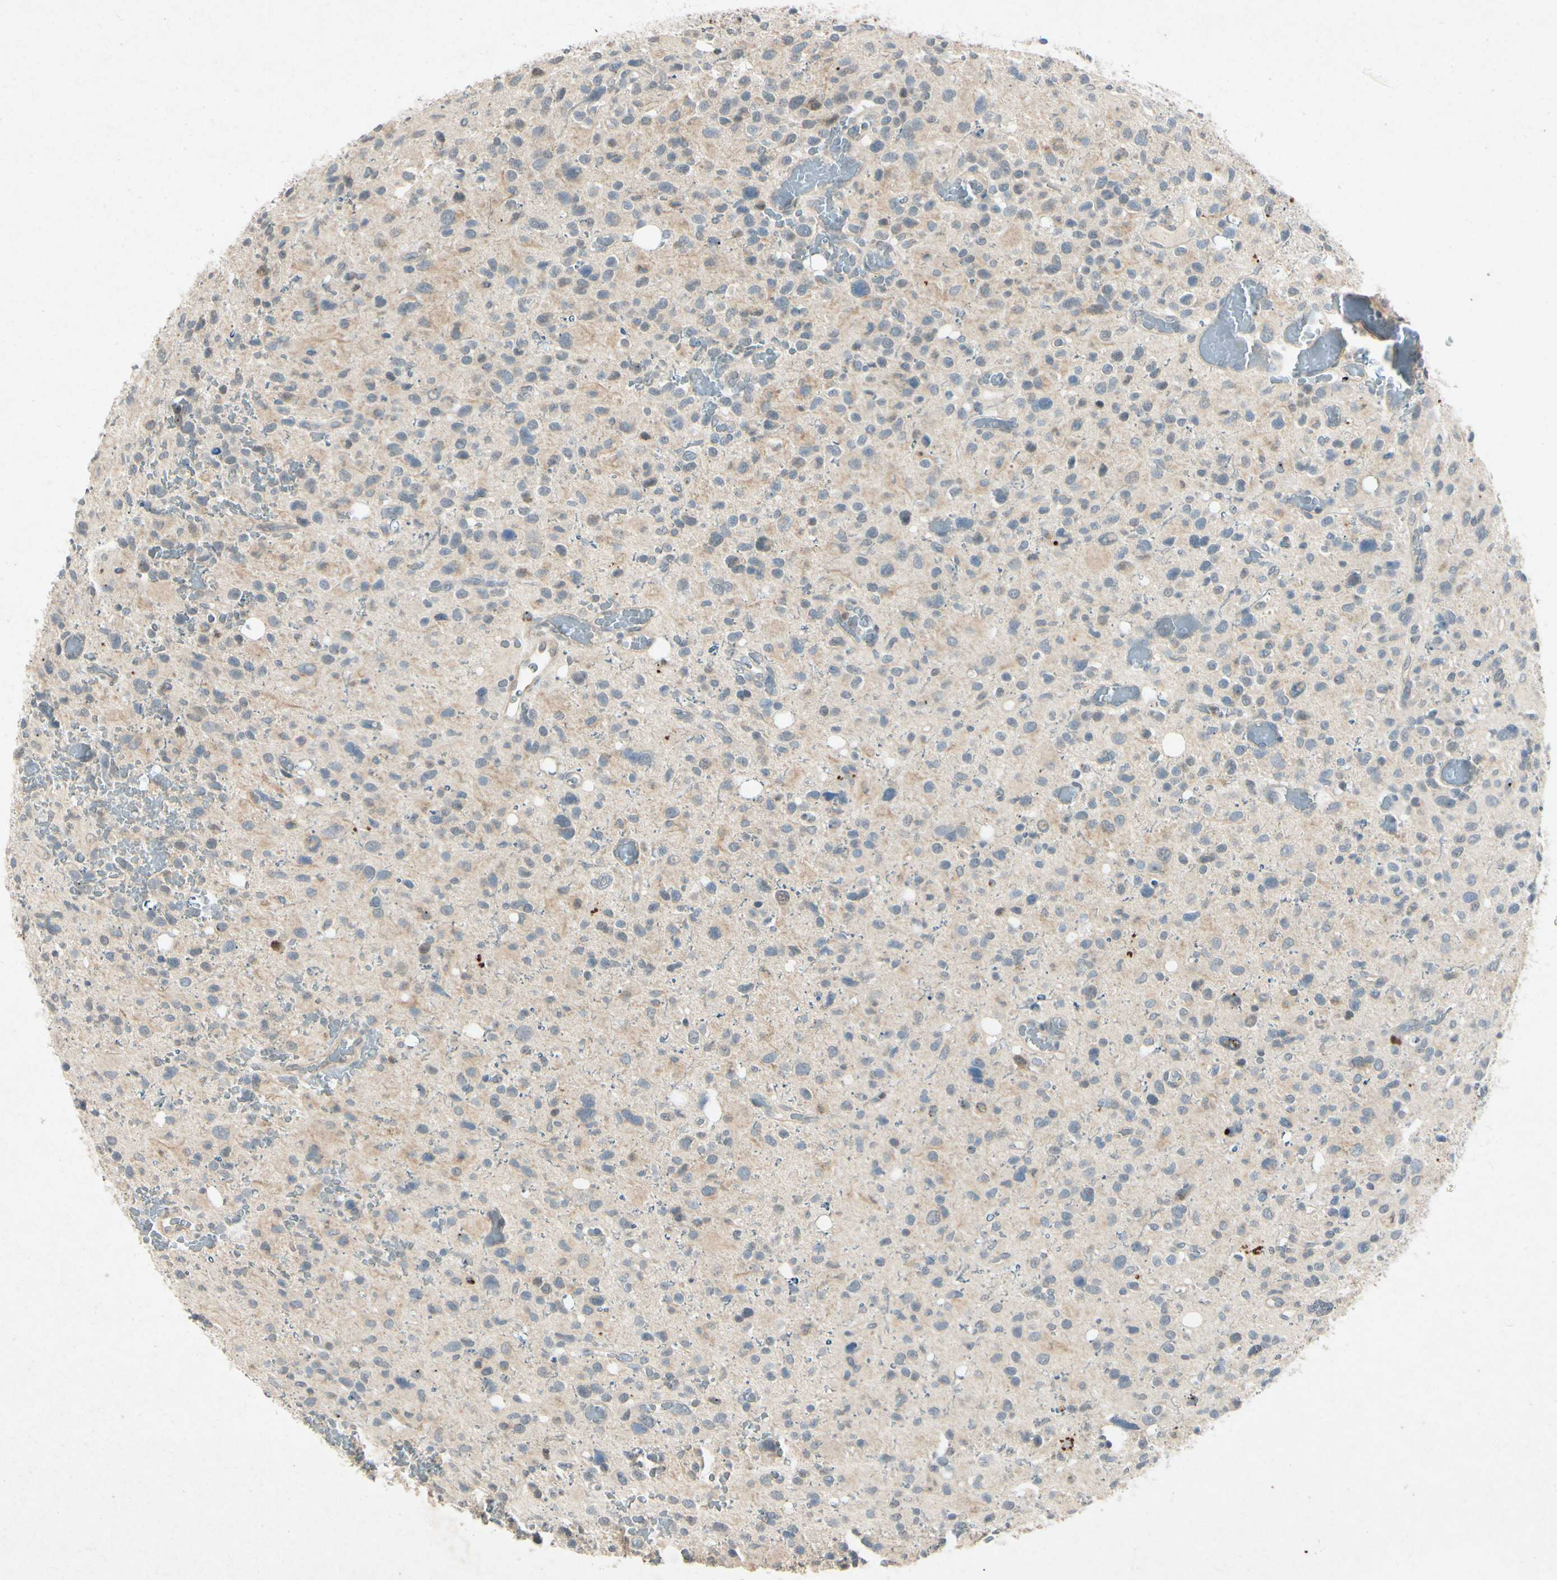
{"staining": {"intensity": "weak", "quantity": "<25%", "location": "cytoplasmic/membranous"}, "tissue": "glioma", "cell_type": "Tumor cells", "image_type": "cancer", "snomed": [{"axis": "morphology", "description": "Glioma, malignant, High grade"}, {"axis": "topography", "description": "Brain"}], "caption": "DAB immunohistochemical staining of human high-grade glioma (malignant) exhibits no significant staining in tumor cells. (Stains: DAB IHC with hematoxylin counter stain, Microscopy: brightfield microscopy at high magnification).", "gene": "HSPA1B", "patient": {"sex": "male", "age": 48}}